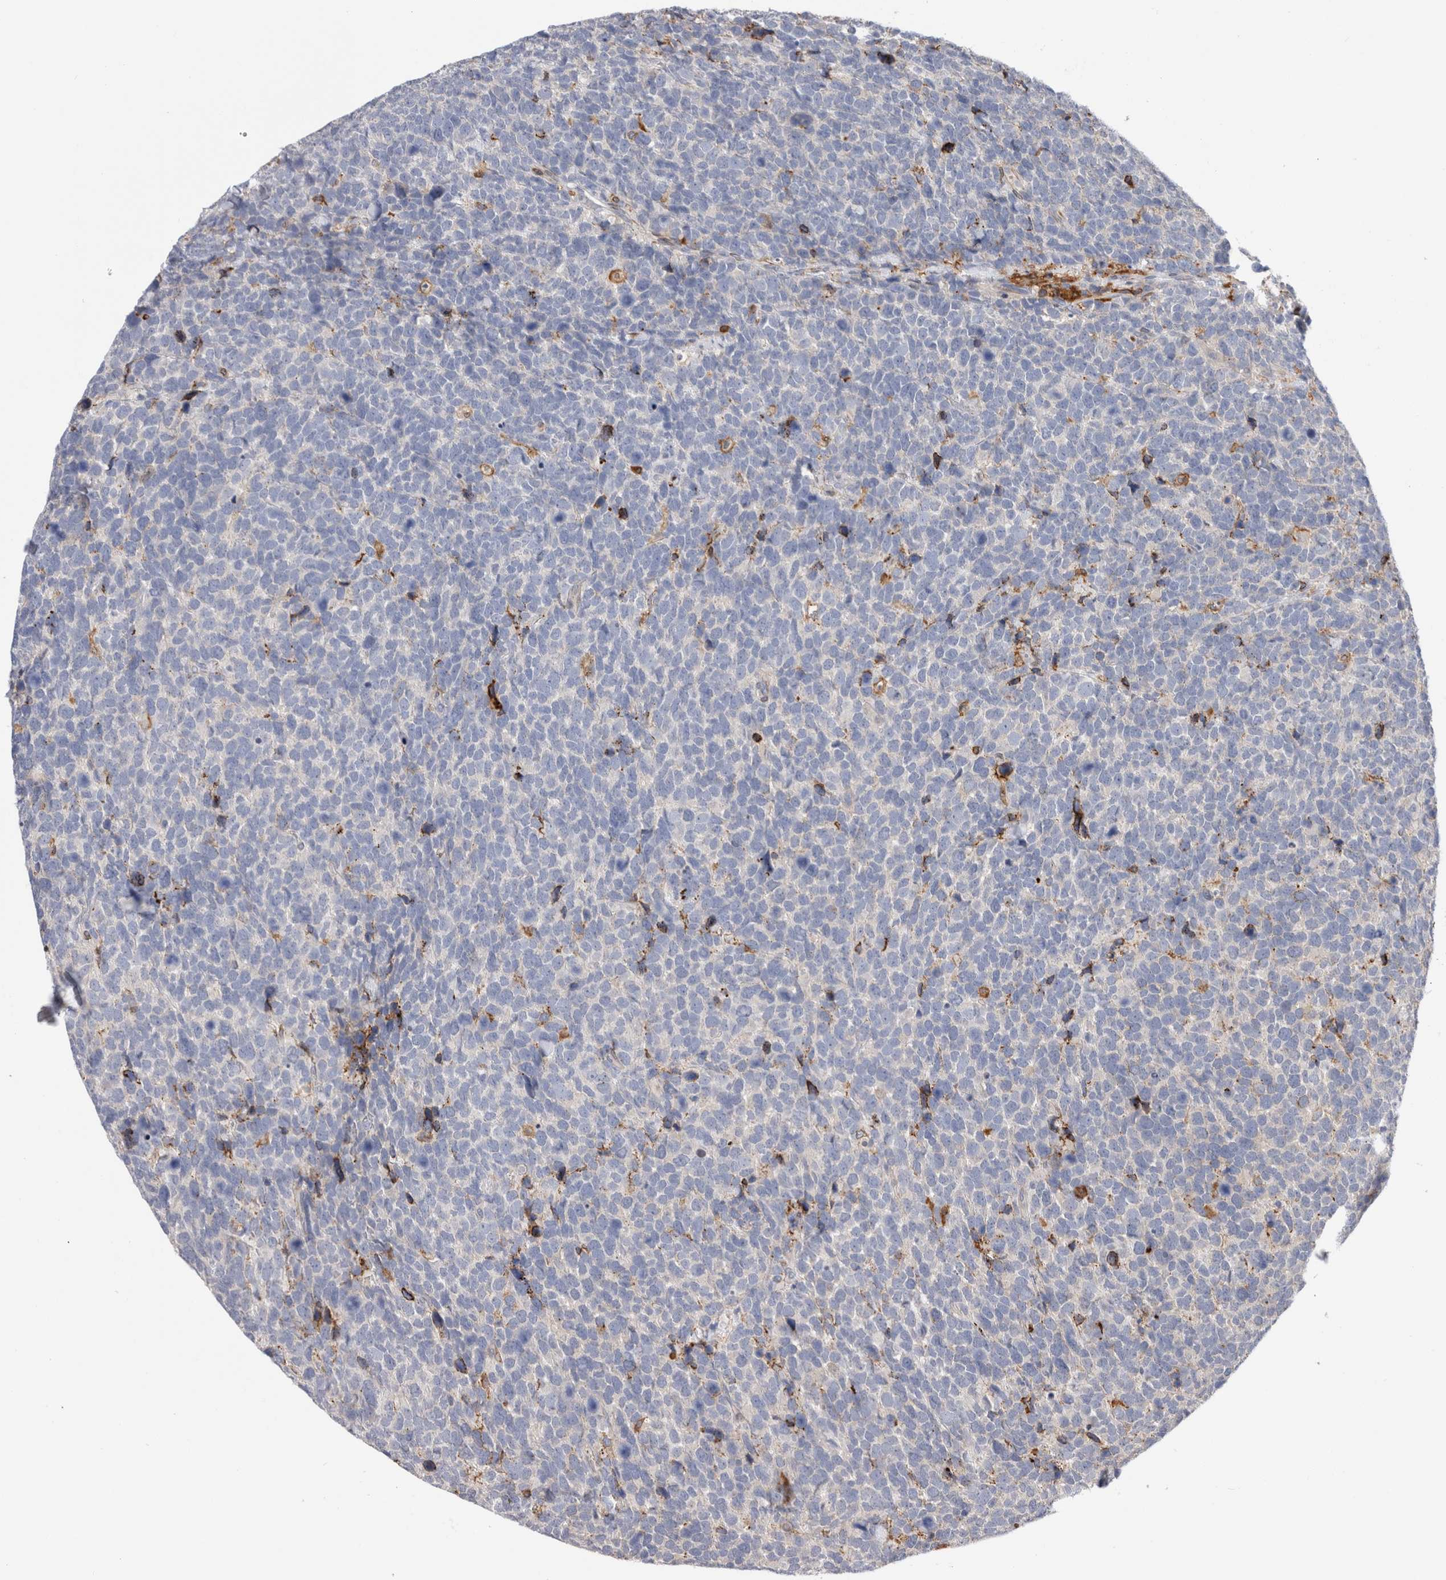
{"staining": {"intensity": "negative", "quantity": "none", "location": "none"}, "tissue": "urothelial cancer", "cell_type": "Tumor cells", "image_type": "cancer", "snomed": [{"axis": "morphology", "description": "Urothelial carcinoma, High grade"}, {"axis": "topography", "description": "Urinary bladder"}], "caption": "Tumor cells are negative for protein expression in human urothelial cancer. Nuclei are stained in blue.", "gene": "CCDC88B", "patient": {"sex": "female", "age": 82}}